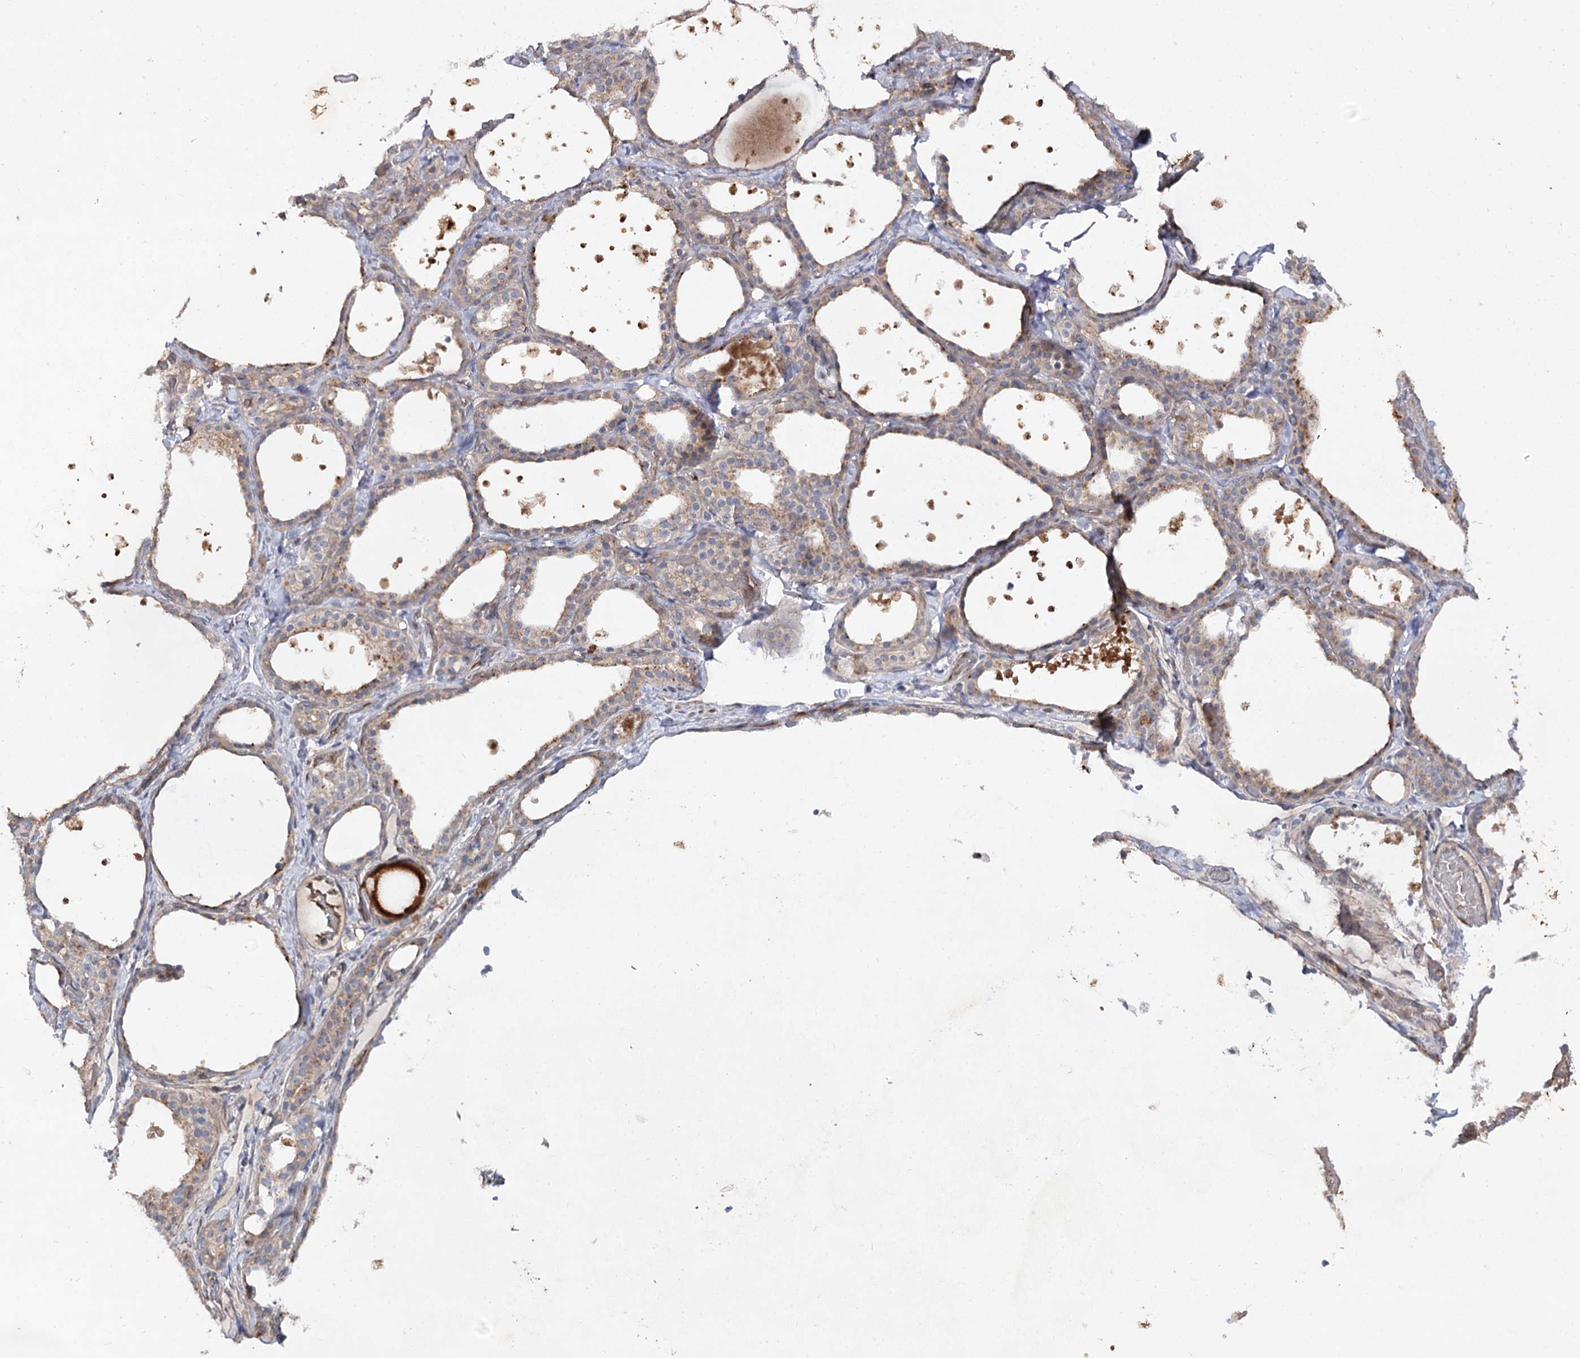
{"staining": {"intensity": "weak", "quantity": ">75%", "location": "cytoplasmic/membranous"}, "tissue": "thyroid gland", "cell_type": "Glandular cells", "image_type": "normal", "snomed": [{"axis": "morphology", "description": "Normal tissue, NOS"}, {"axis": "topography", "description": "Thyroid gland"}], "caption": "Weak cytoplasmic/membranous staining is seen in approximately >75% of glandular cells in benign thyroid gland. (IHC, brightfield microscopy, high magnification).", "gene": "KIAA0825", "patient": {"sex": "female", "age": 44}}